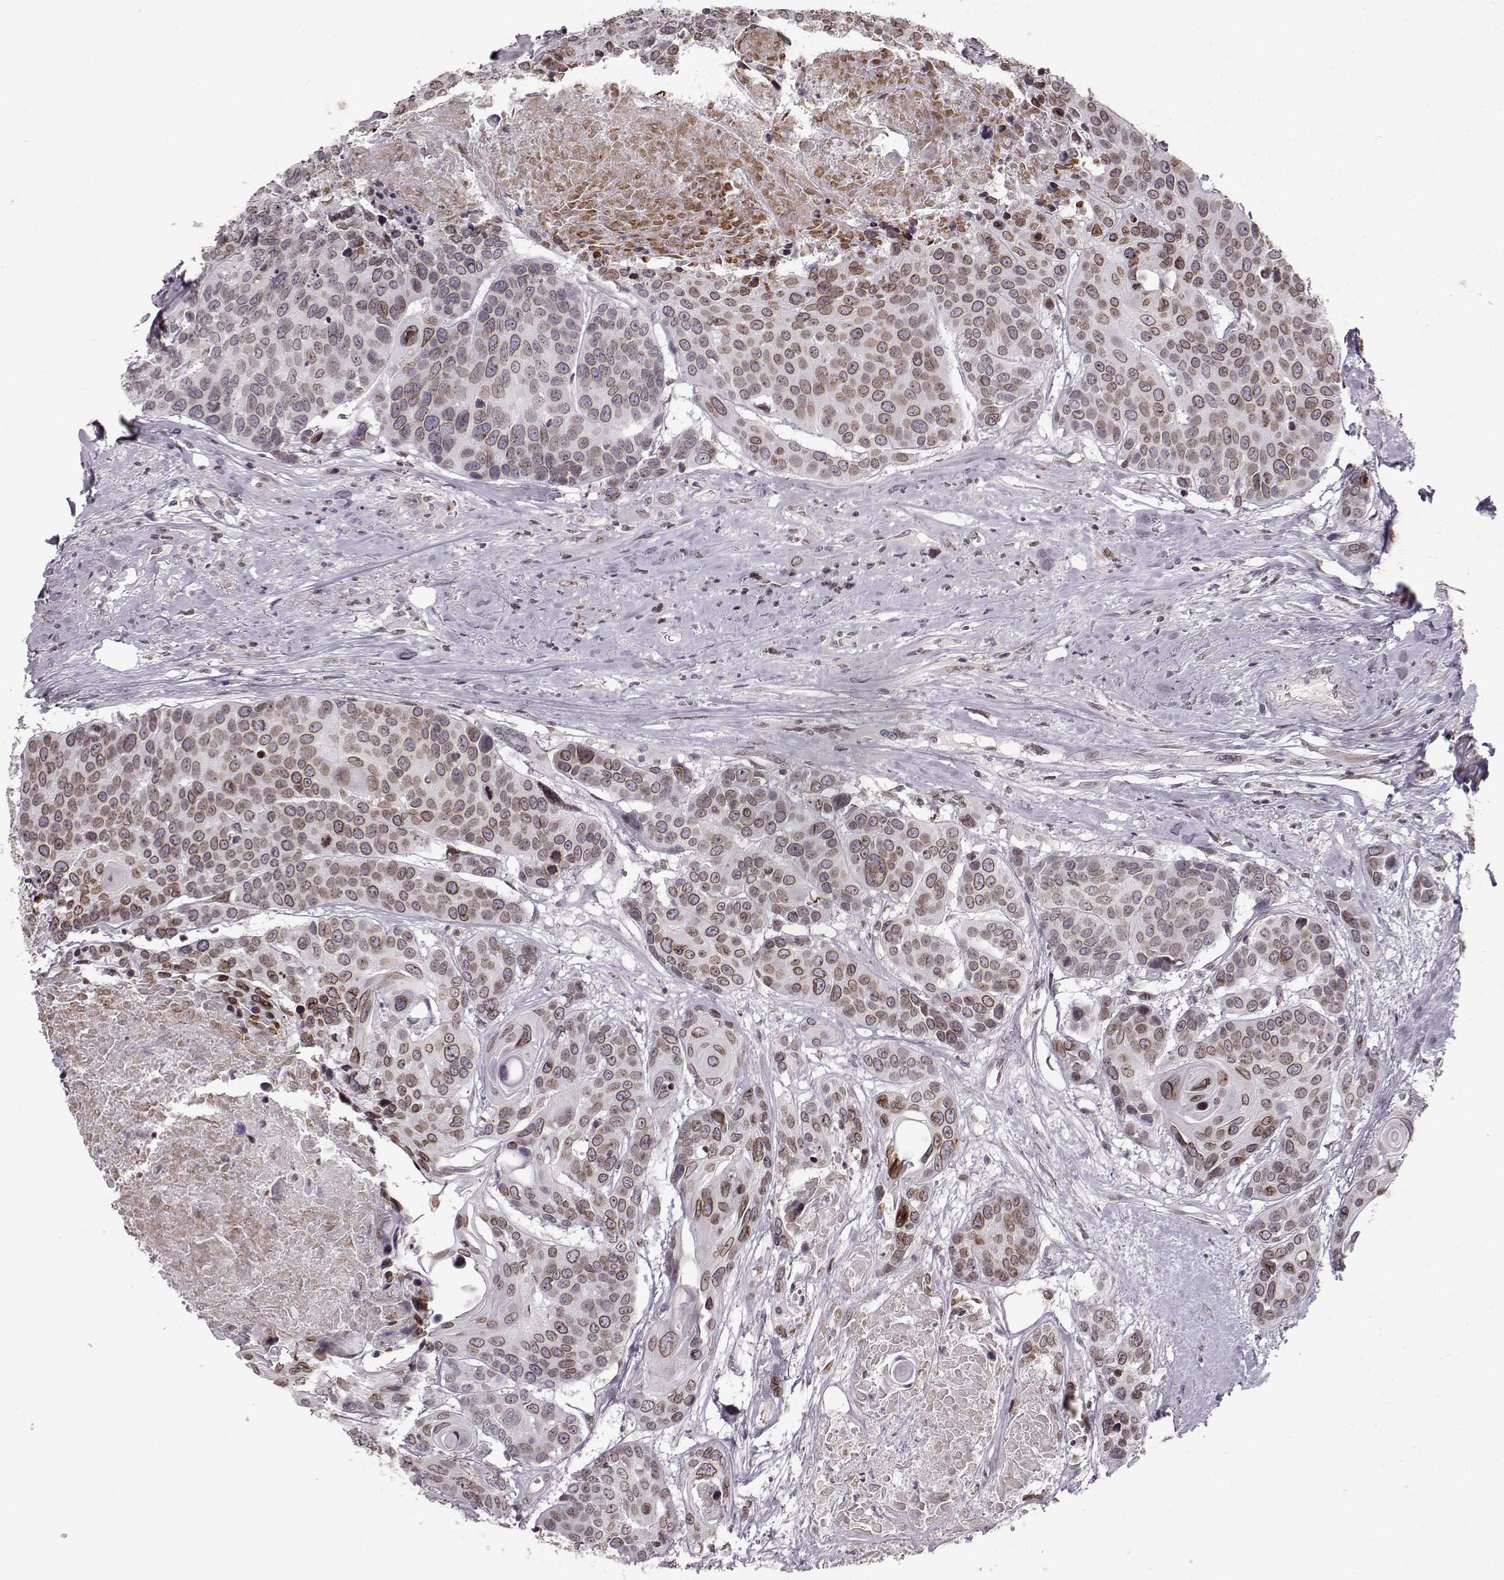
{"staining": {"intensity": "moderate", "quantity": ">75%", "location": "cytoplasmic/membranous,nuclear"}, "tissue": "head and neck cancer", "cell_type": "Tumor cells", "image_type": "cancer", "snomed": [{"axis": "morphology", "description": "Squamous cell carcinoma, NOS"}, {"axis": "topography", "description": "Oral tissue"}, {"axis": "topography", "description": "Head-Neck"}], "caption": "Immunohistochemistry (IHC) image of head and neck cancer (squamous cell carcinoma) stained for a protein (brown), which displays medium levels of moderate cytoplasmic/membranous and nuclear positivity in approximately >75% of tumor cells.", "gene": "DCAF12", "patient": {"sex": "male", "age": 56}}